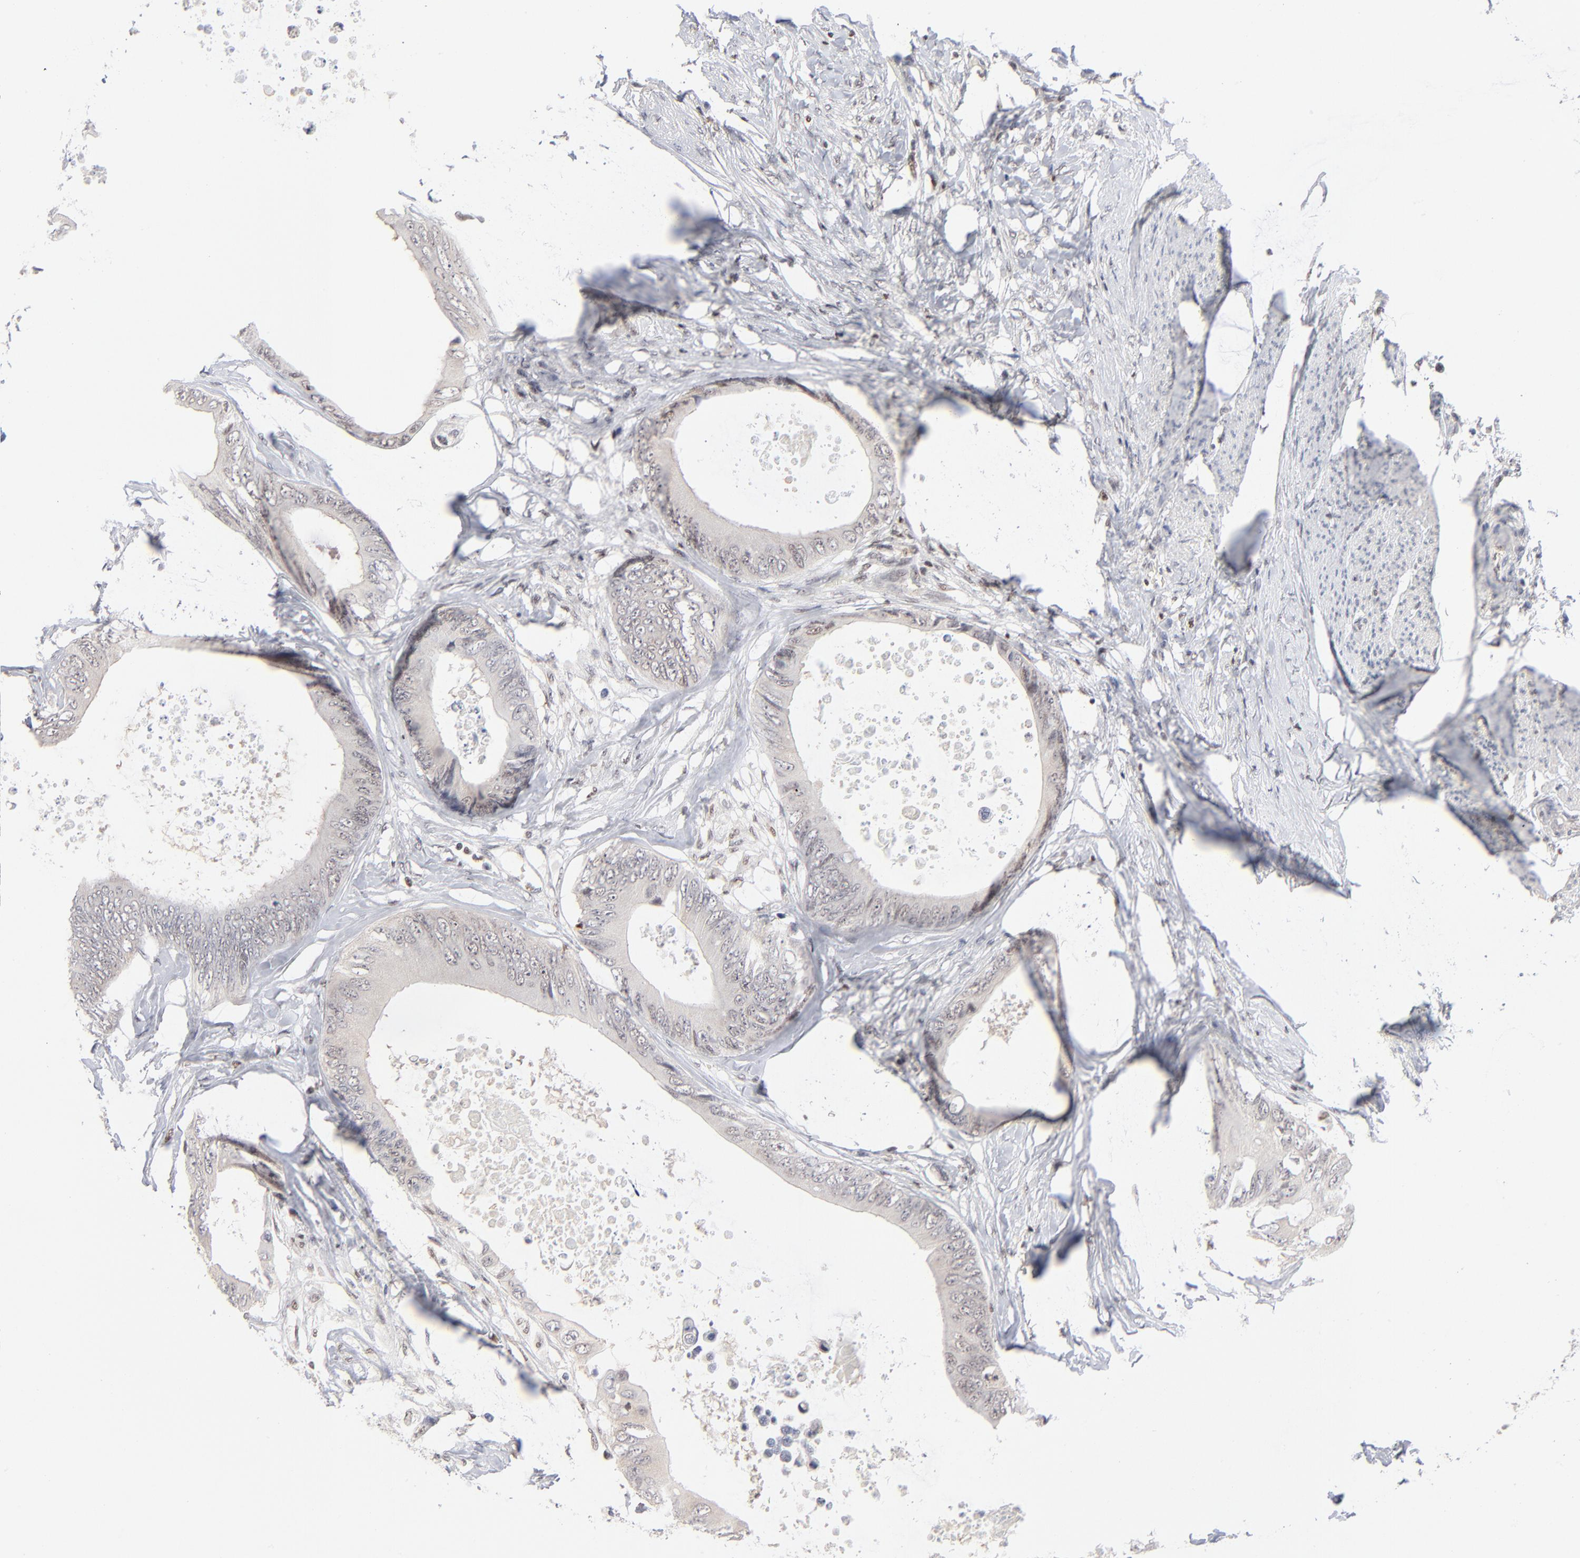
{"staining": {"intensity": "weak", "quantity": "<25%", "location": "nuclear"}, "tissue": "colorectal cancer", "cell_type": "Tumor cells", "image_type": "cancer", "snomed": [{"axis": "morphology", "description": "Normal tissue, NOS"}, {"axis": "morphology", "description": "Adenocarcinoma, NOS"}, {"axis": "topography", "description": "Rectum"}, {"axis": "topography", "description": "Peripheral nerve tissue"}], "caption": "Immunohistochemistry histopathology image of colorectal cancer (adenocarcinoma) stained for a protein (brown), which demonstrates no staining in tumor cells. Brightfield microscopy of immunohistochemistry (IHC) stained with DAB (brown) and hematoxylin (blue), captured at high magnification.", "gene": "MAX", "patient": {"sex": "female", "age": 77}}